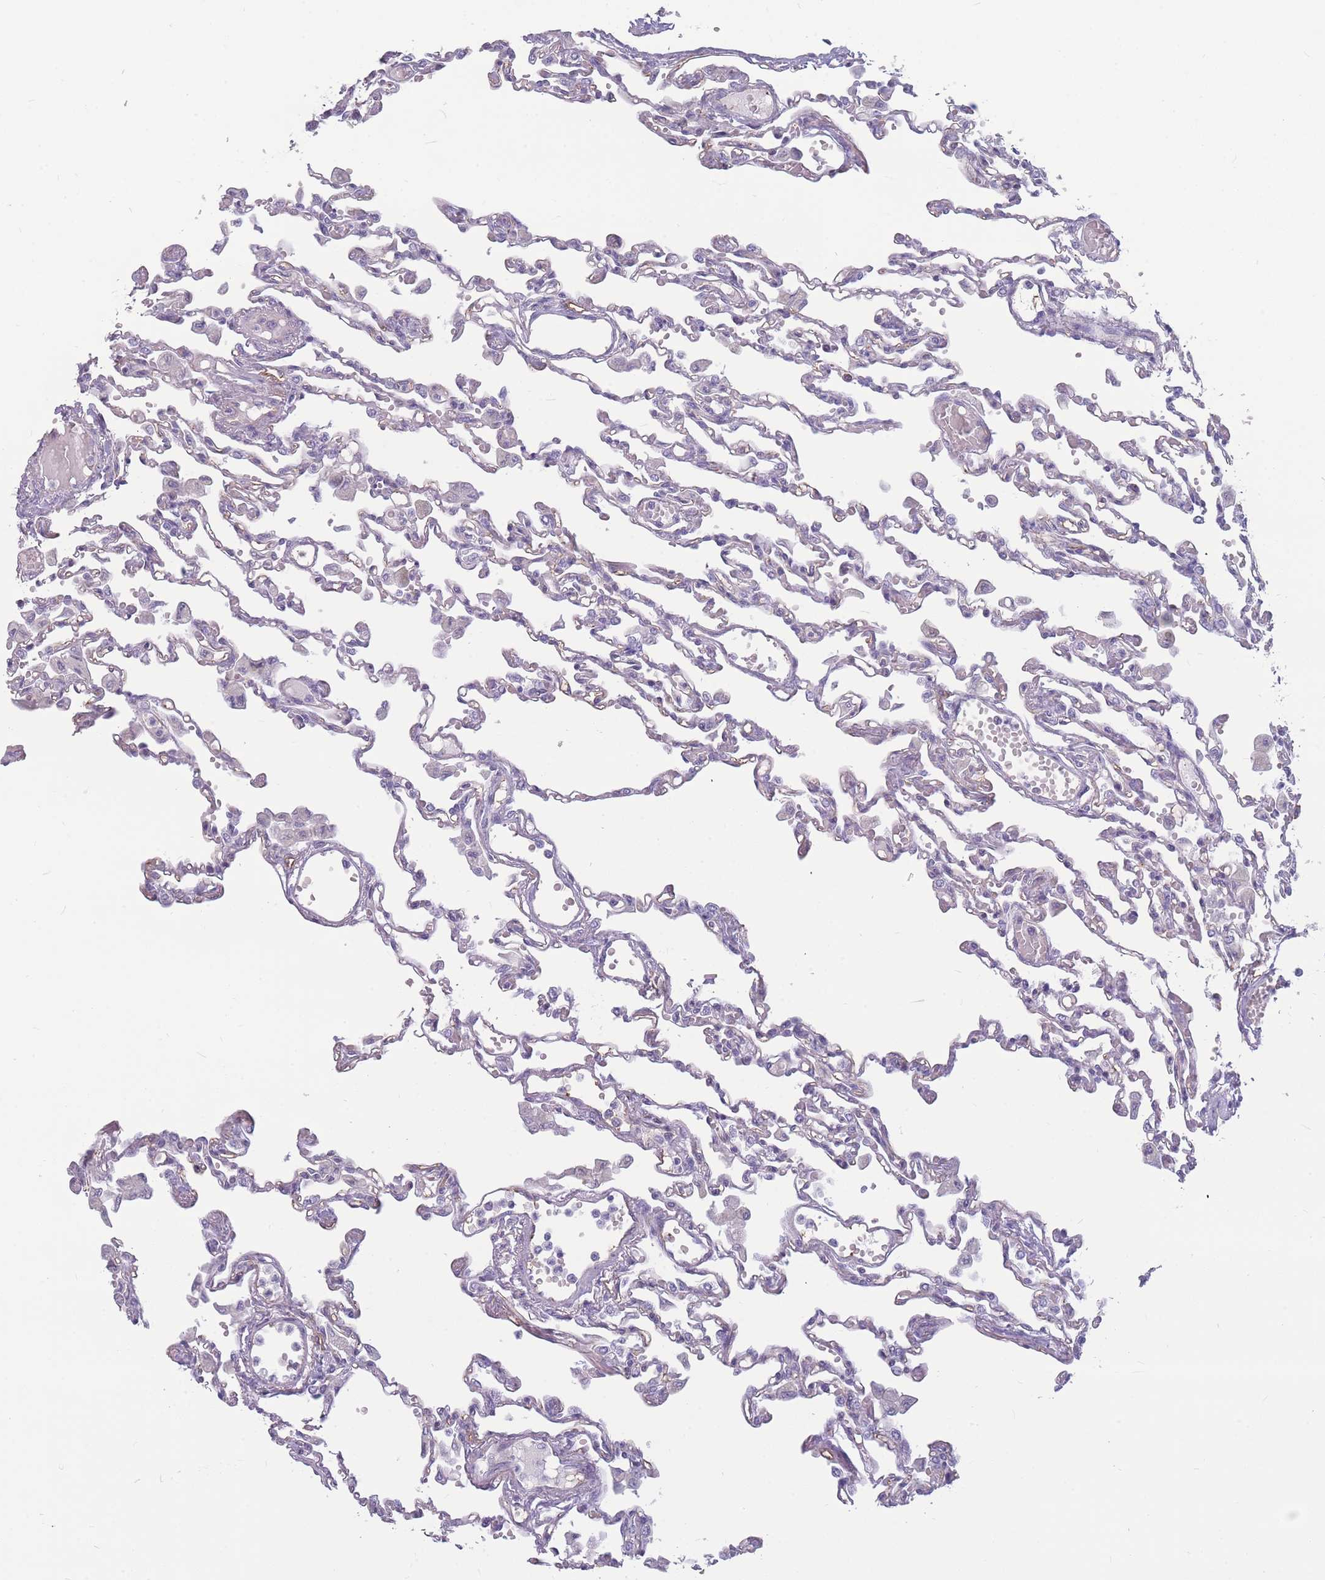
{"staining": {"intensity": "negative", "quantity": "none", "location": "none"}, "tissue": "lung", "cell_type": "Alveolar cells", "image_type": "normal", "snomed": [{"axis": "morphology", "description": "Normal tissue, NOS"}, {"axis": "topography", "description": "Bronchus"}, {"axis": "topography", "description": "Lung"}], "caption": "High magnification brightfield microscopy of benign lung stained with DAB (3,3'-diaminobenzidine) (brown) and counterstained with hematoxylin (blue): alveolar cells show no significant positivity. (DAB immunohistochemistry (IHC), high magnification).", "gene": "GNA11", "patient": {"sex": "female", "age": 49}}